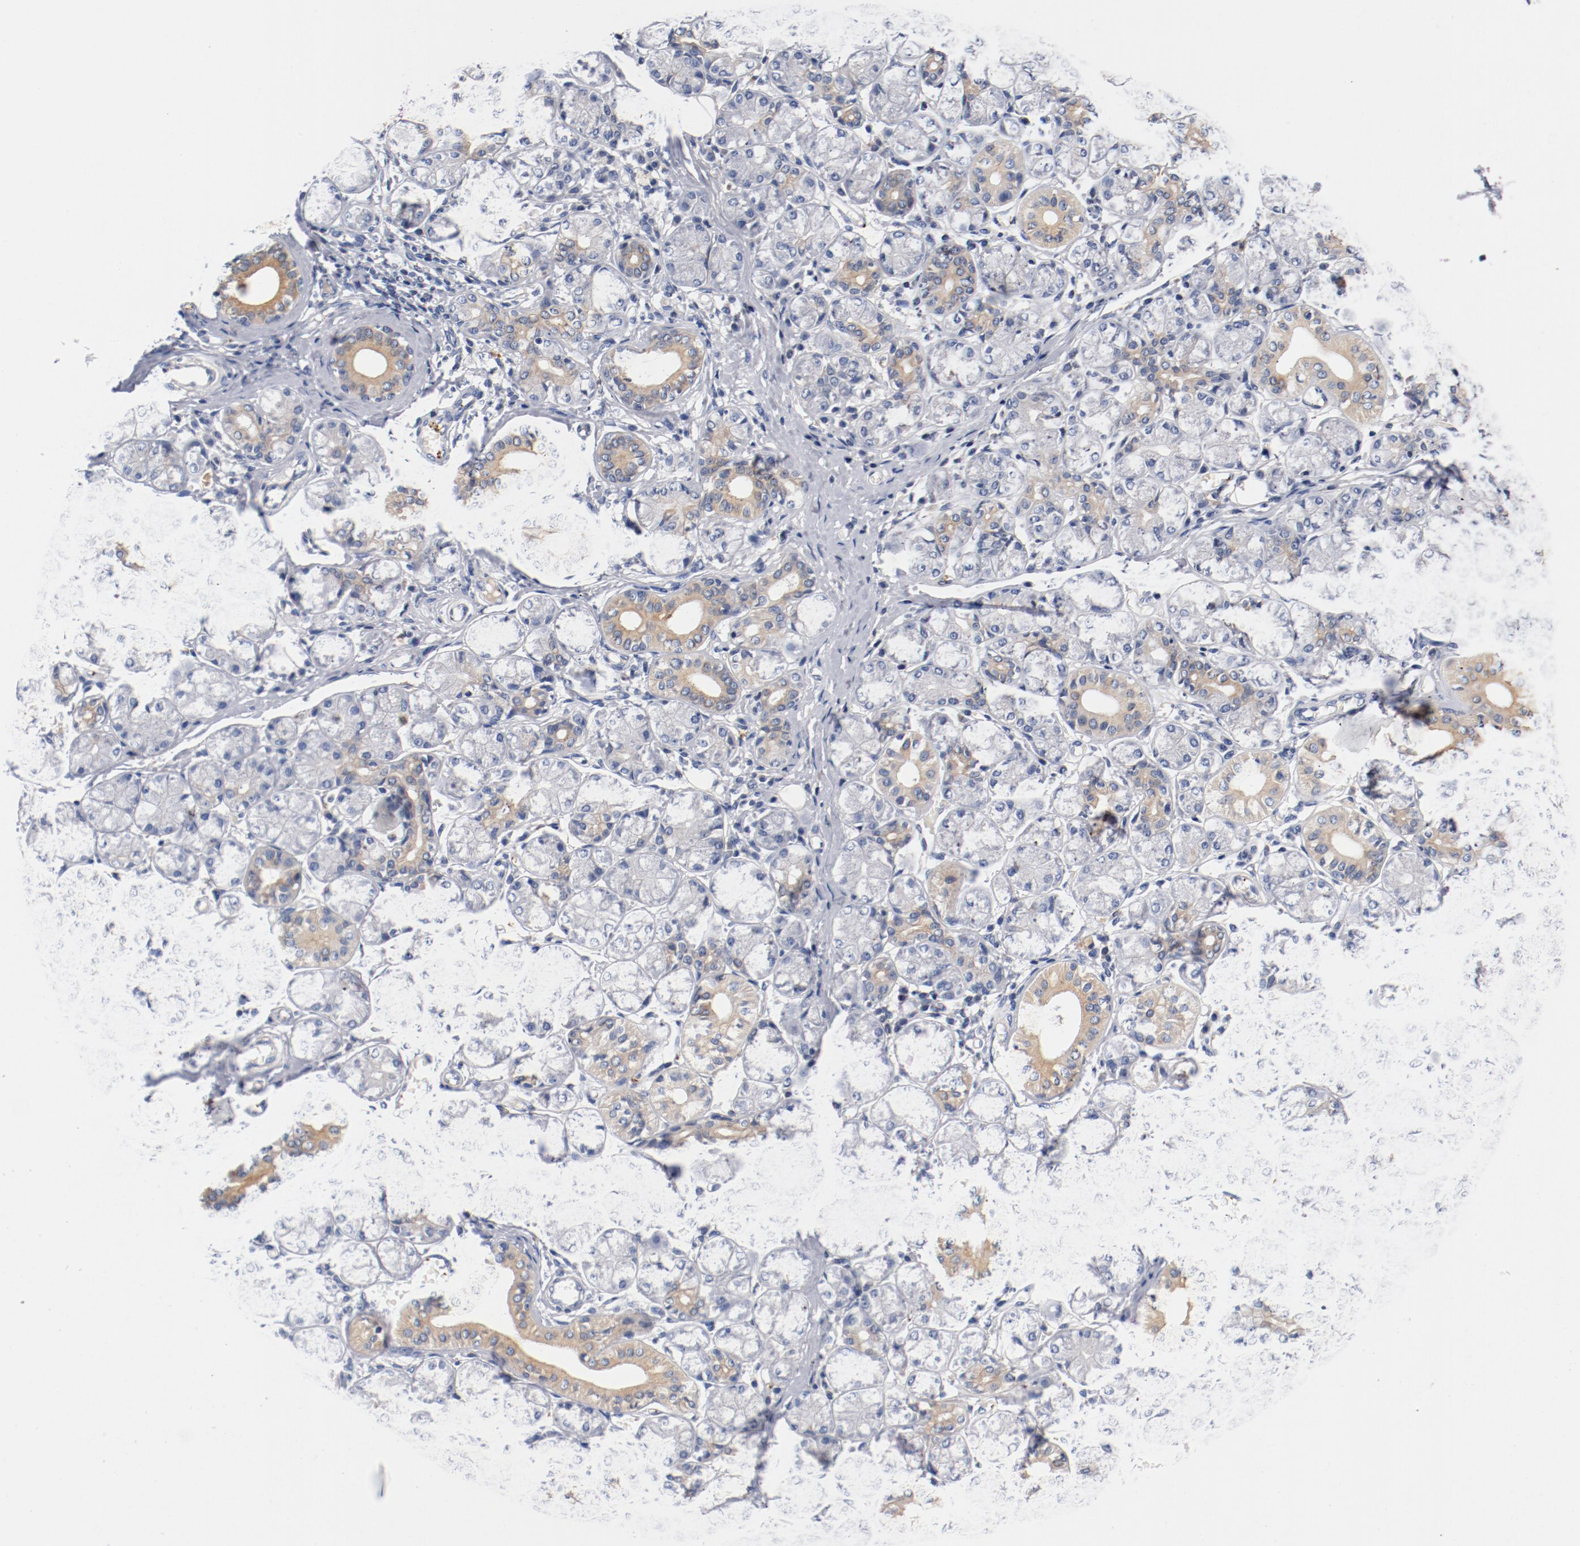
{"staining": {"intensity": "negative", "quantity": "none", "location": "none"}, "tissue": "salivary gland", "cell_type": "Glandular cells", "image_type": "normal", "snomed": [{"axis": "morphology", "description": "Normal tissue, NOS"}, {"axis": "topography", "description": "Salivary gland"}], "caption": "Image shows no protein expression in glandular cells of benign salivary gland.", "gene": "PIM1", "patient": {"sex": "female", "age": 24}}